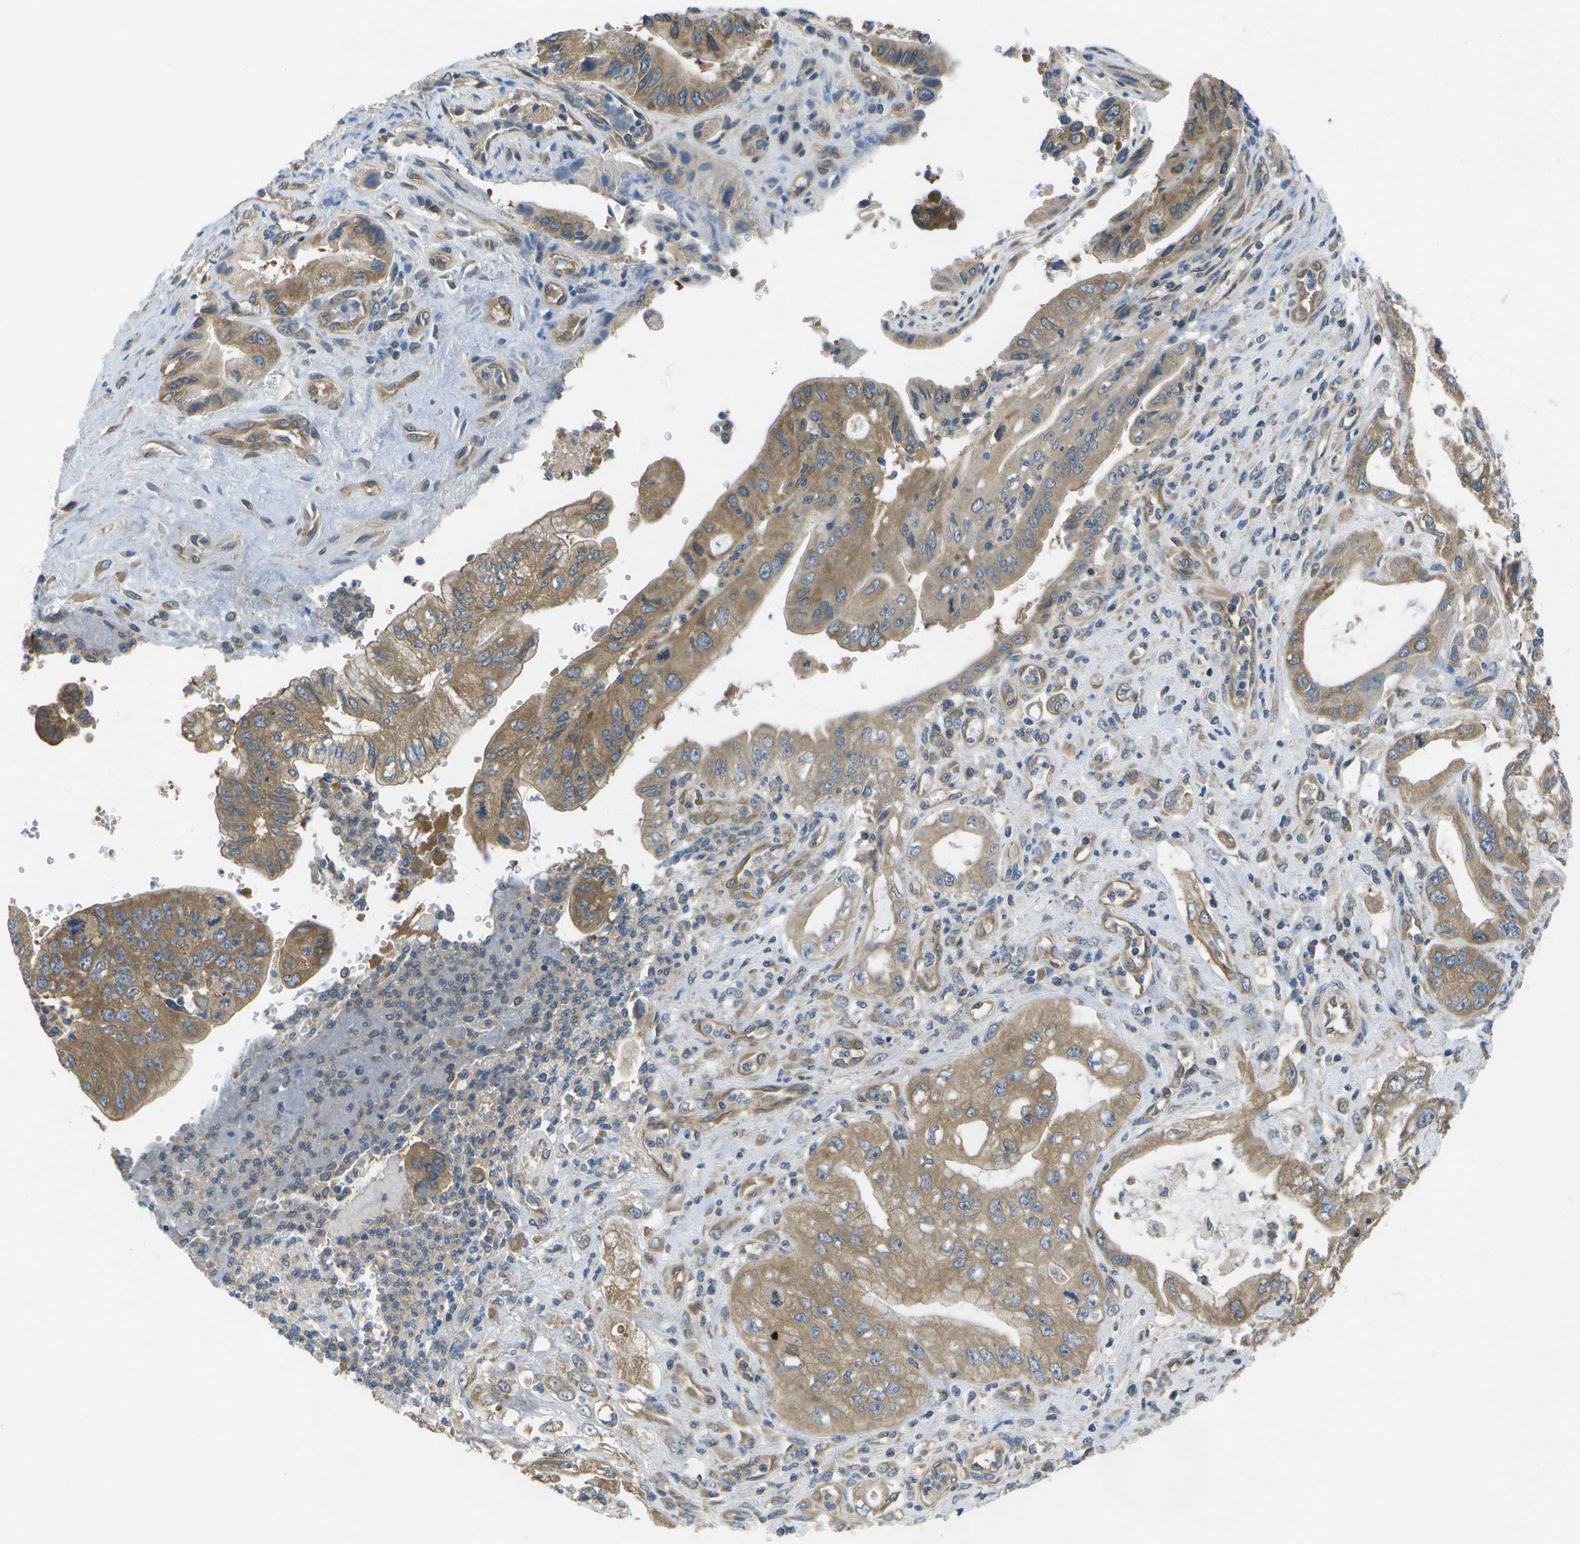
{"staining": {"intensity": "moderate", "quantity": ">75%", "location": "cytoplasmic/membranous"}, "tissue": "pancreatic cancer", "cell_type": "Tumor cells", "image_type": "cancer", "snomed": [{"axis": "morphology", "description": "Adenocarcinoma, NOS"}, {"axis": "topography", "description": "Pancreas"}], "caption": "Pancreatic adenocarcinoma was stained to show a protein in brown. There is medium levels of moderate cytoplasmic/membranous positivity in about >75% of tumor cells.", "gene": "DPM3", "patient": {"sex": "female", "age": 73}}